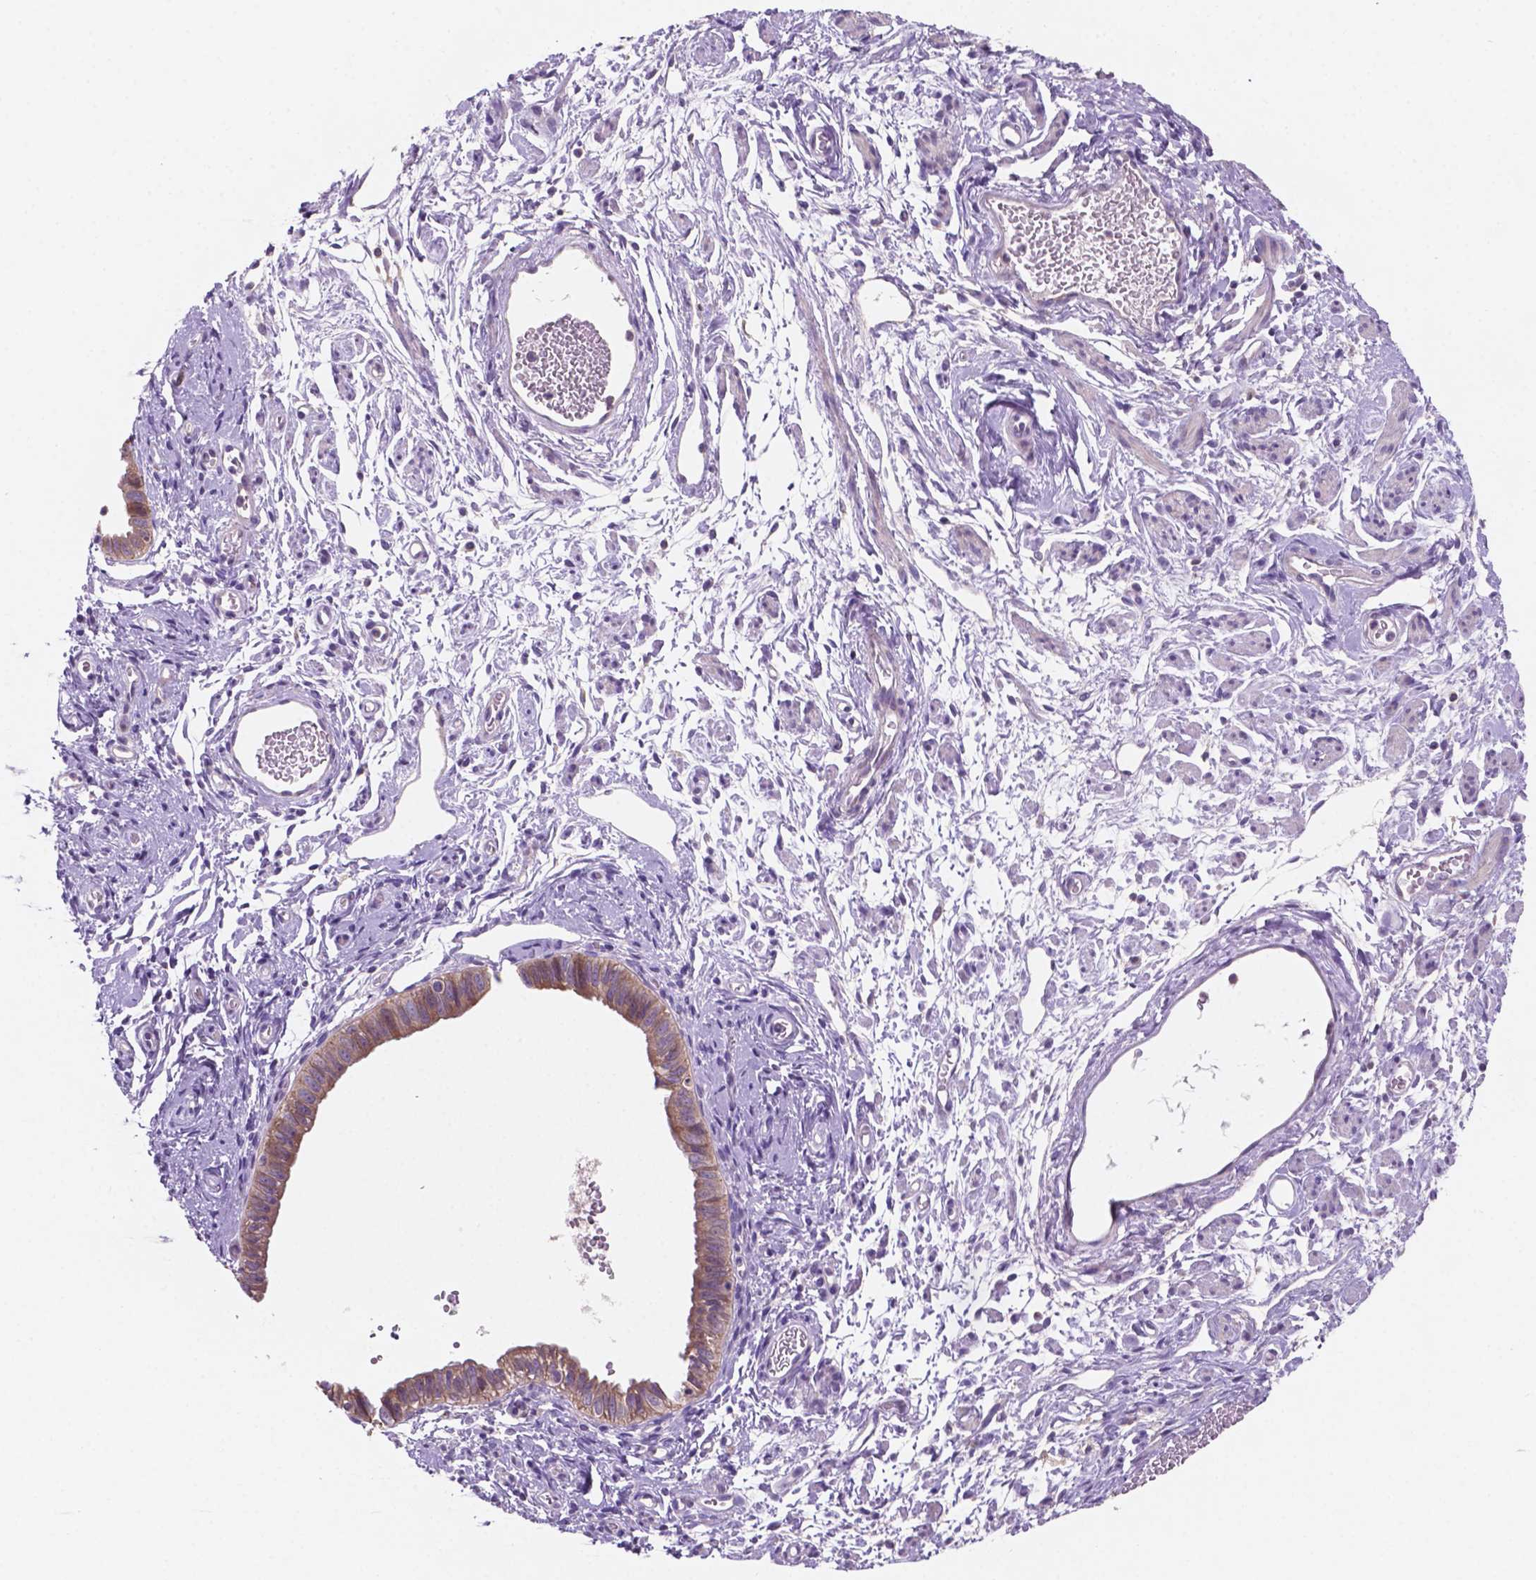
{"staining": {"intensity": "moderate", "quantity": "<25%", "location": "cytoplasmic/membranous"}, "tissue": "ovarian cancer", "cell_type": "Tumor cells", "image_type": "cancer", "snomed": [{"axis": "morphology", "description": "Carcinoma, endometroid"}, {"axis": "topography", "description": "Ovary"}], "caption": "This is a photomicrograph of immunohistochemistry staining of ovarian cancer, which shows moderate expression in the cytoplasmic/membranous of tumor cells.", "gene": "MKRN2OS", "patient": {"sex": "female", "age": 85}}